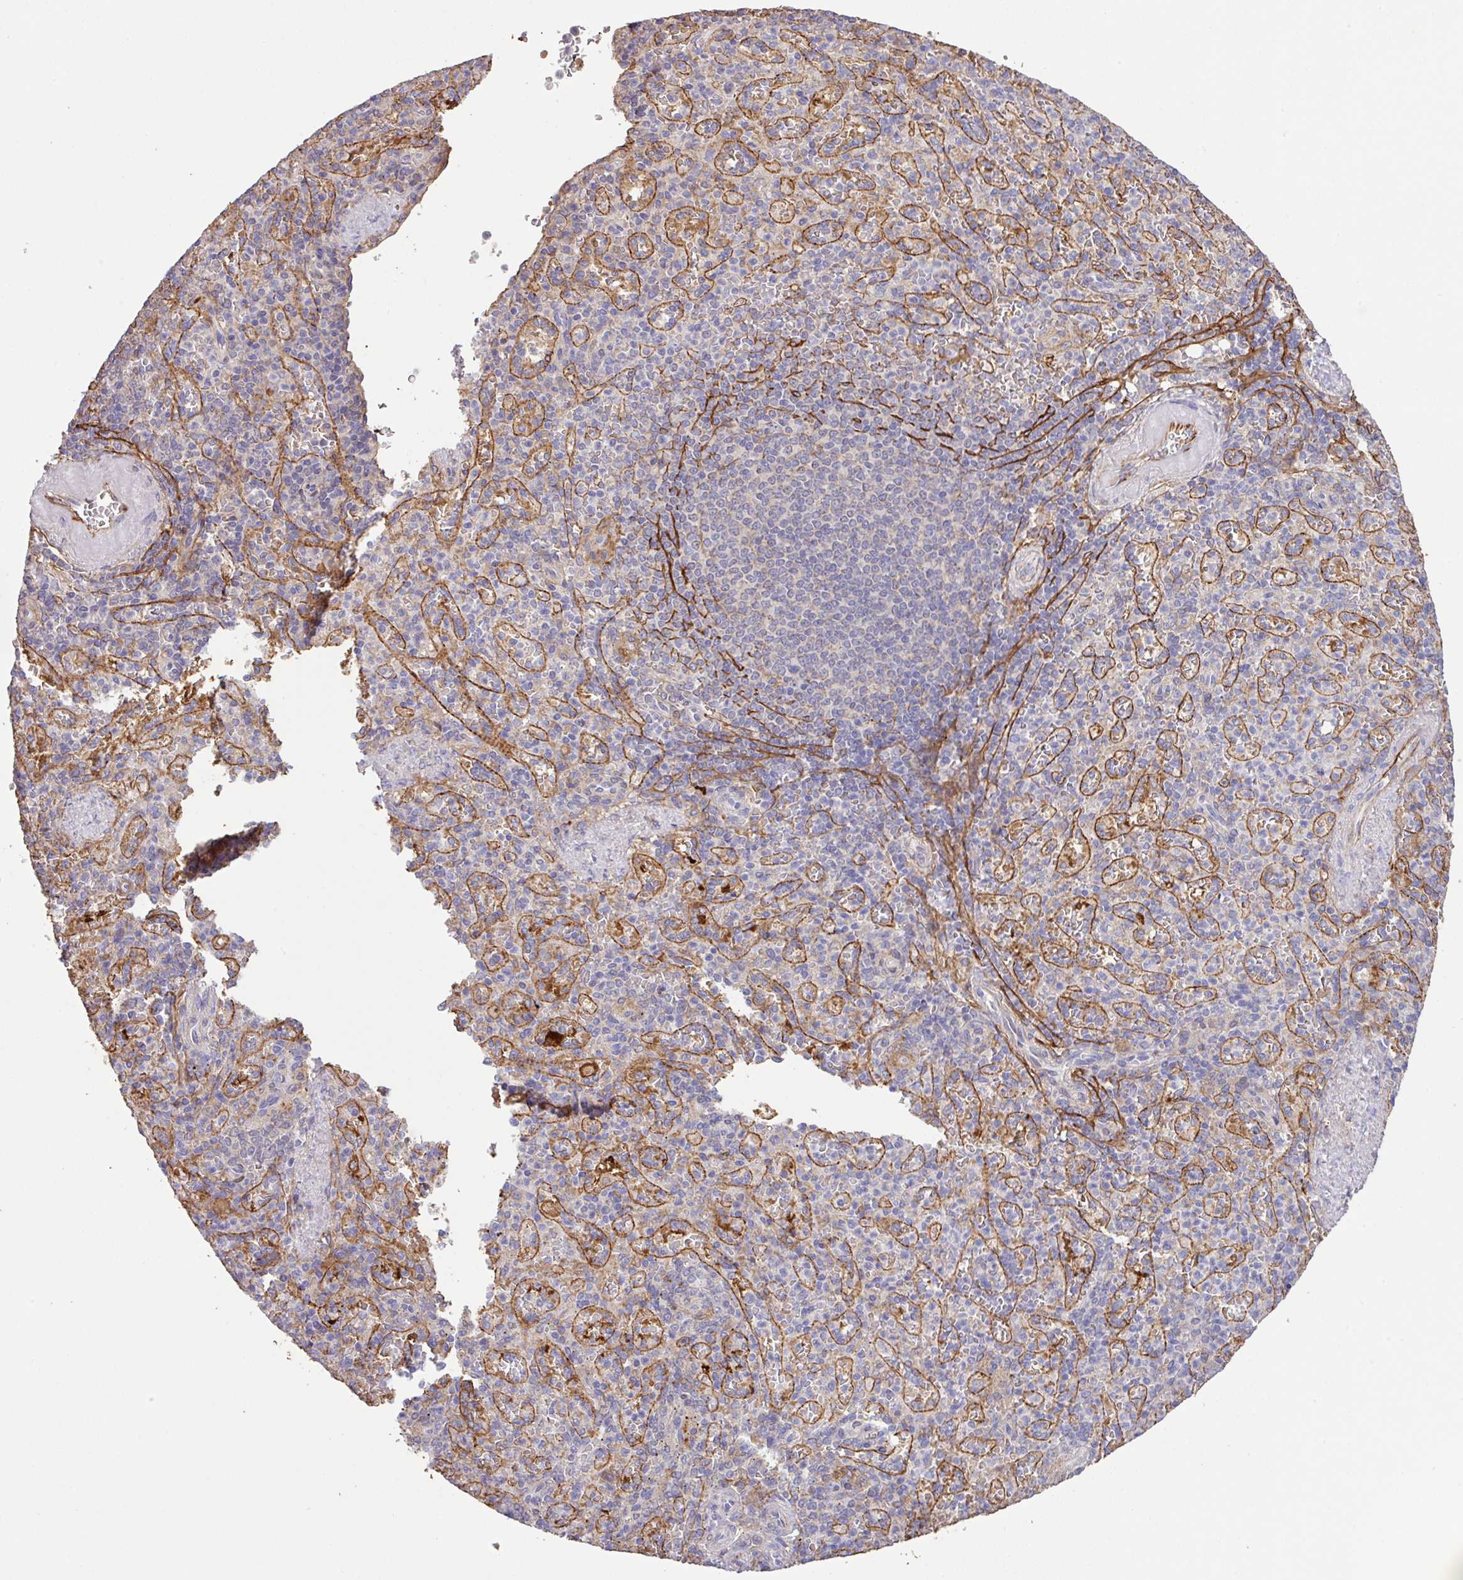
{"staining": {"intensity": "negative", "quantity": "none", "location": "none"}, "tissue": "spleen", "cell_type": "Cells in red pulp", "image_type": "normal", "snomed": [{"axis": "morphology", "description": "Normal tissue, NOS"}, {"axis": "topography", "description": "Spleen"}], "caption": "Spleen stained for a protein using immunohistochemistry displays no expression cells in red pulp.", "gene": "LRRC53", "patient": {"sex": "female", "age": 74}}